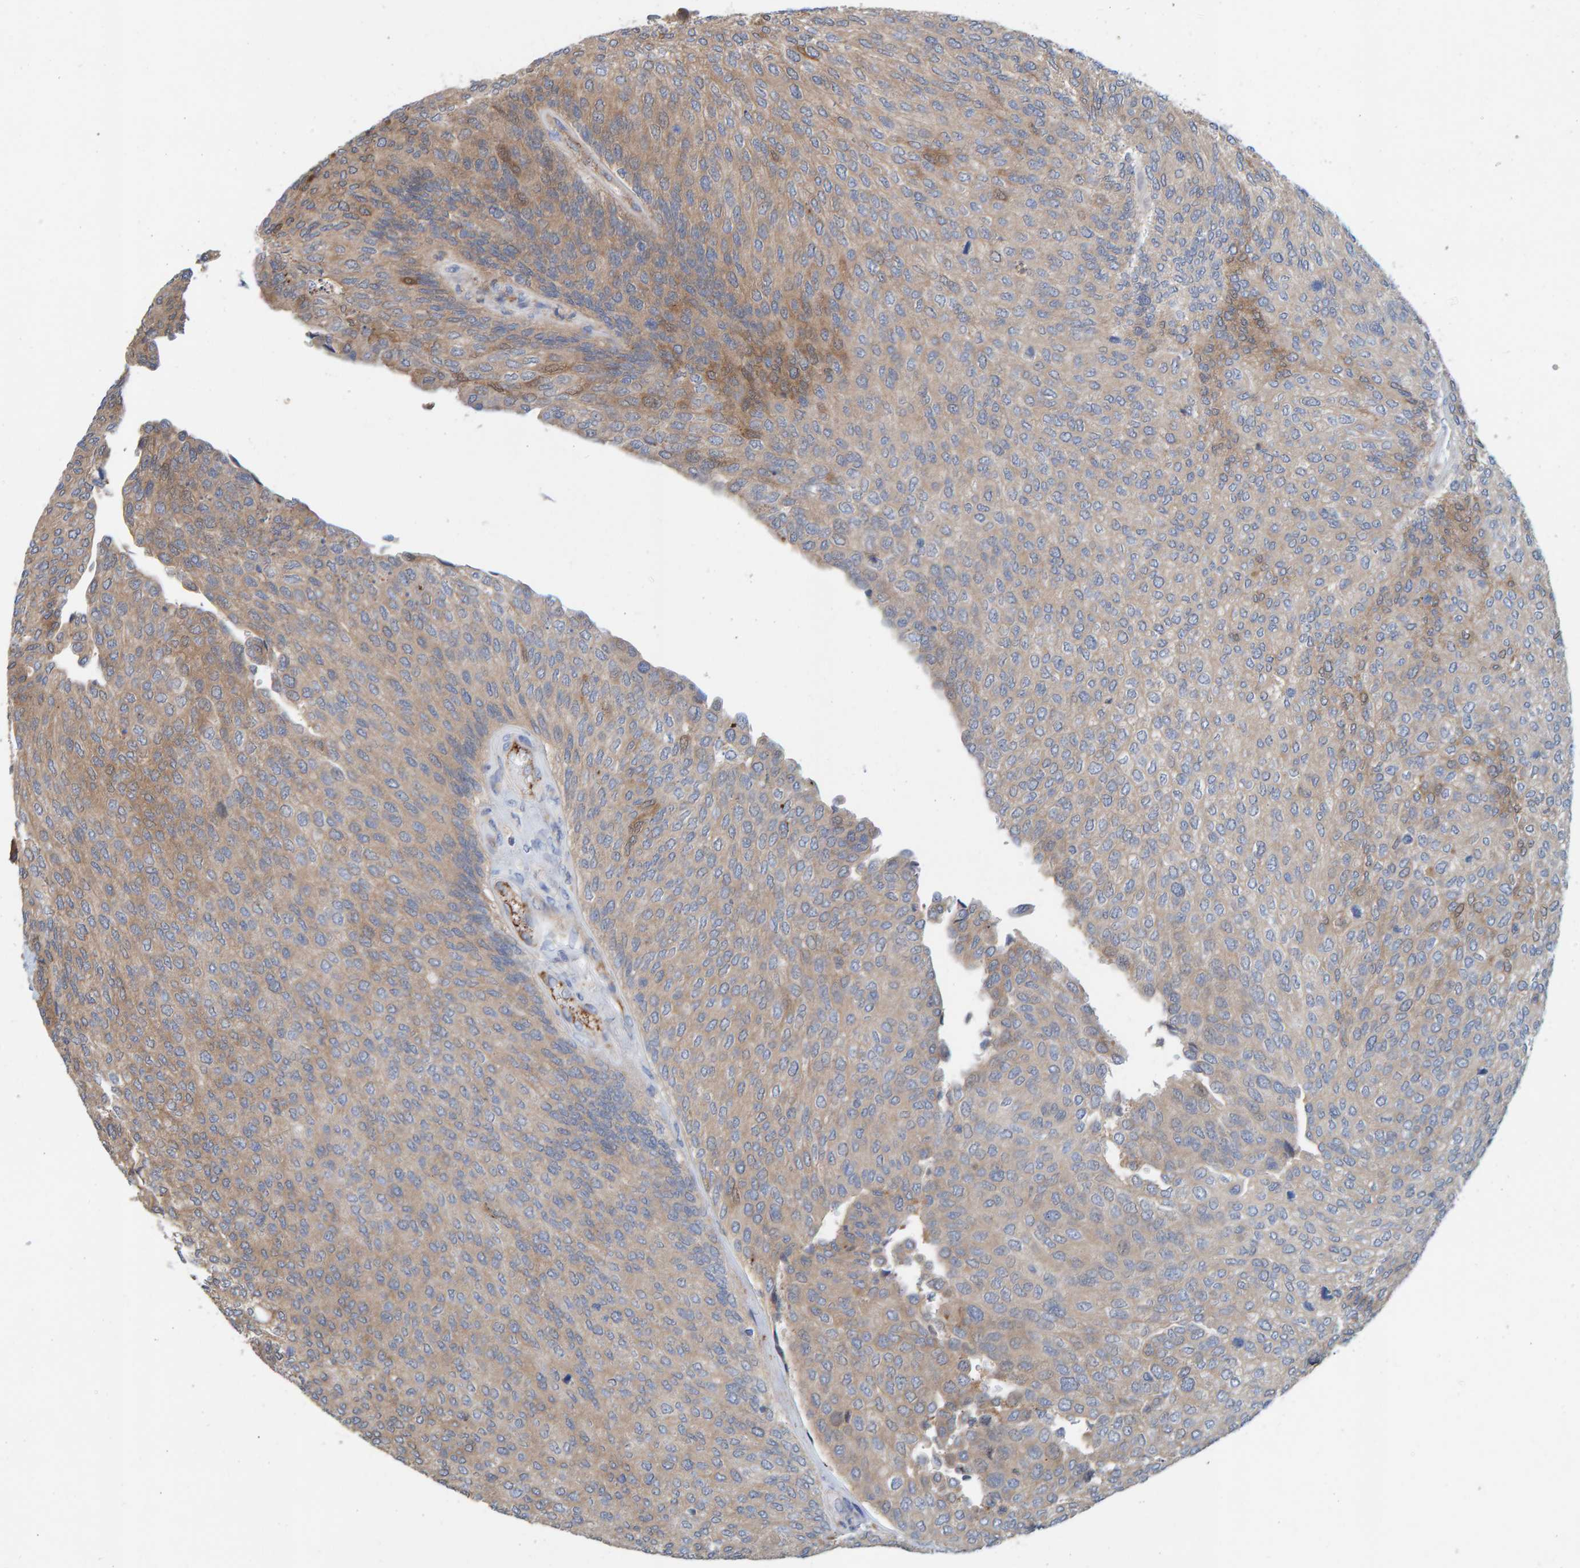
{"staining": {"intensity": "moderate", "quantity": "25%-75%", "location": "cytoplasmic/membranous"}, "tissue": "urothelial cancer", "cell_type": "Tumor cells", "image_type": "cancer", "snomed": [{"axis": "morphology", "description": "Urothelial carcinoma, Low grade"}, {"axis": "topography", "description": "Urinary bladder"}], "caption": "Immunohistochemical staining of human urothelial carcinoma (low-grade) reveals medium levels of moderate cytoplasmic/membranous protein positivity in about 25%-75% of tumor cells.", "gene": "KIAA0753", "patient": {"sex": "female", "age": 79}}